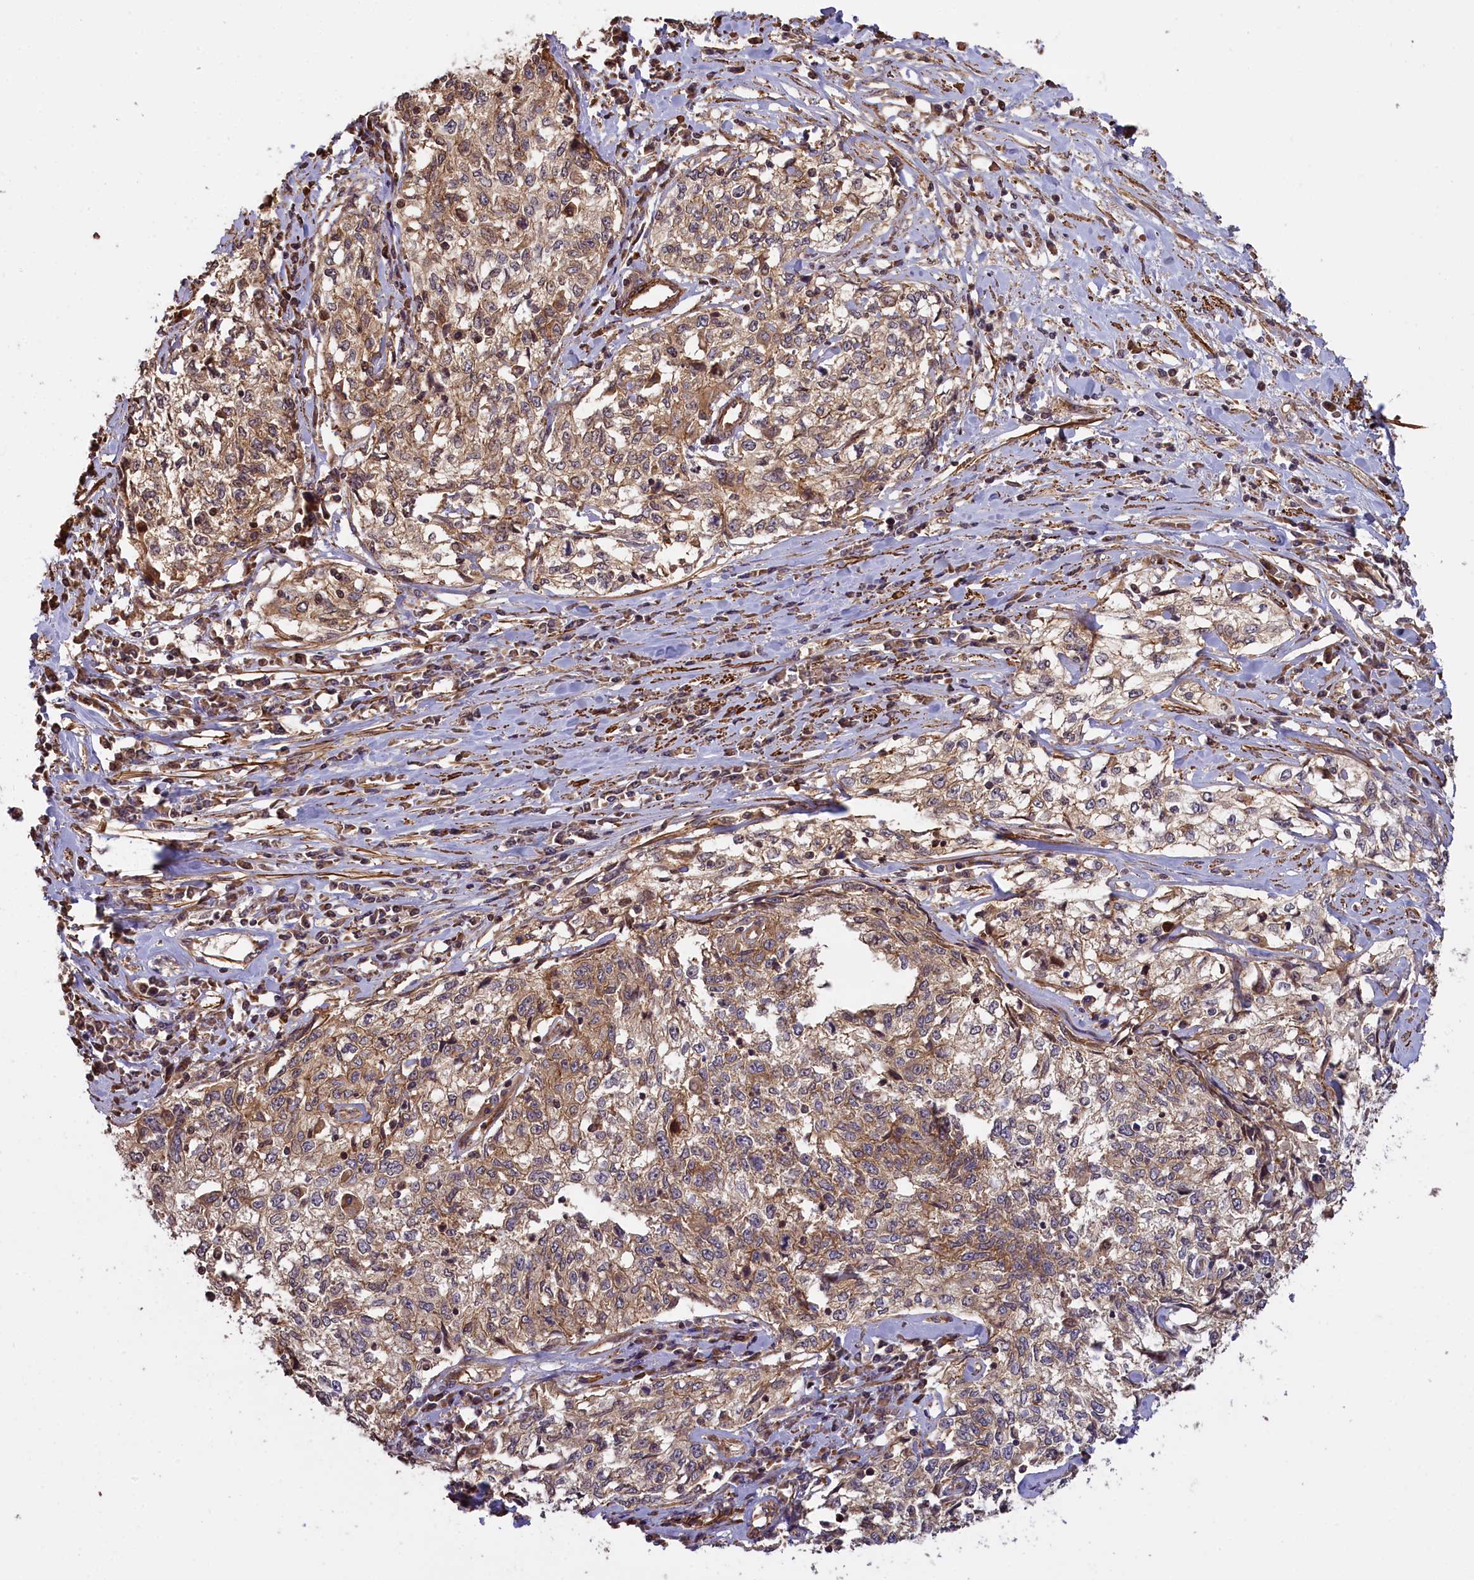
{"staining": {"intensity": "moderate", "quantity": ">75%", "location": "cytoplasmic/membranous"}, "tissue": "cervical cancer", "cell_type": "Tumor cells", "image_type": "cancer", "snomed": [{"axis": "morphology", "description": "Squamous cell carcinoma, NOS"}, {"axis": "topography", "description": "Cervix"}], "caption": "A medium amount of moderate cytoplasmic/membranous staining is identified in approximately >75% of tumor cells in squamous cell carcinoma (cervical) tissue. Immunohistochemistry (ihc) stains the protein of interest in brown and the nuclei are stained blue.", "gene": "FUZ", "patient": {"sex": "female", "age": 57}}